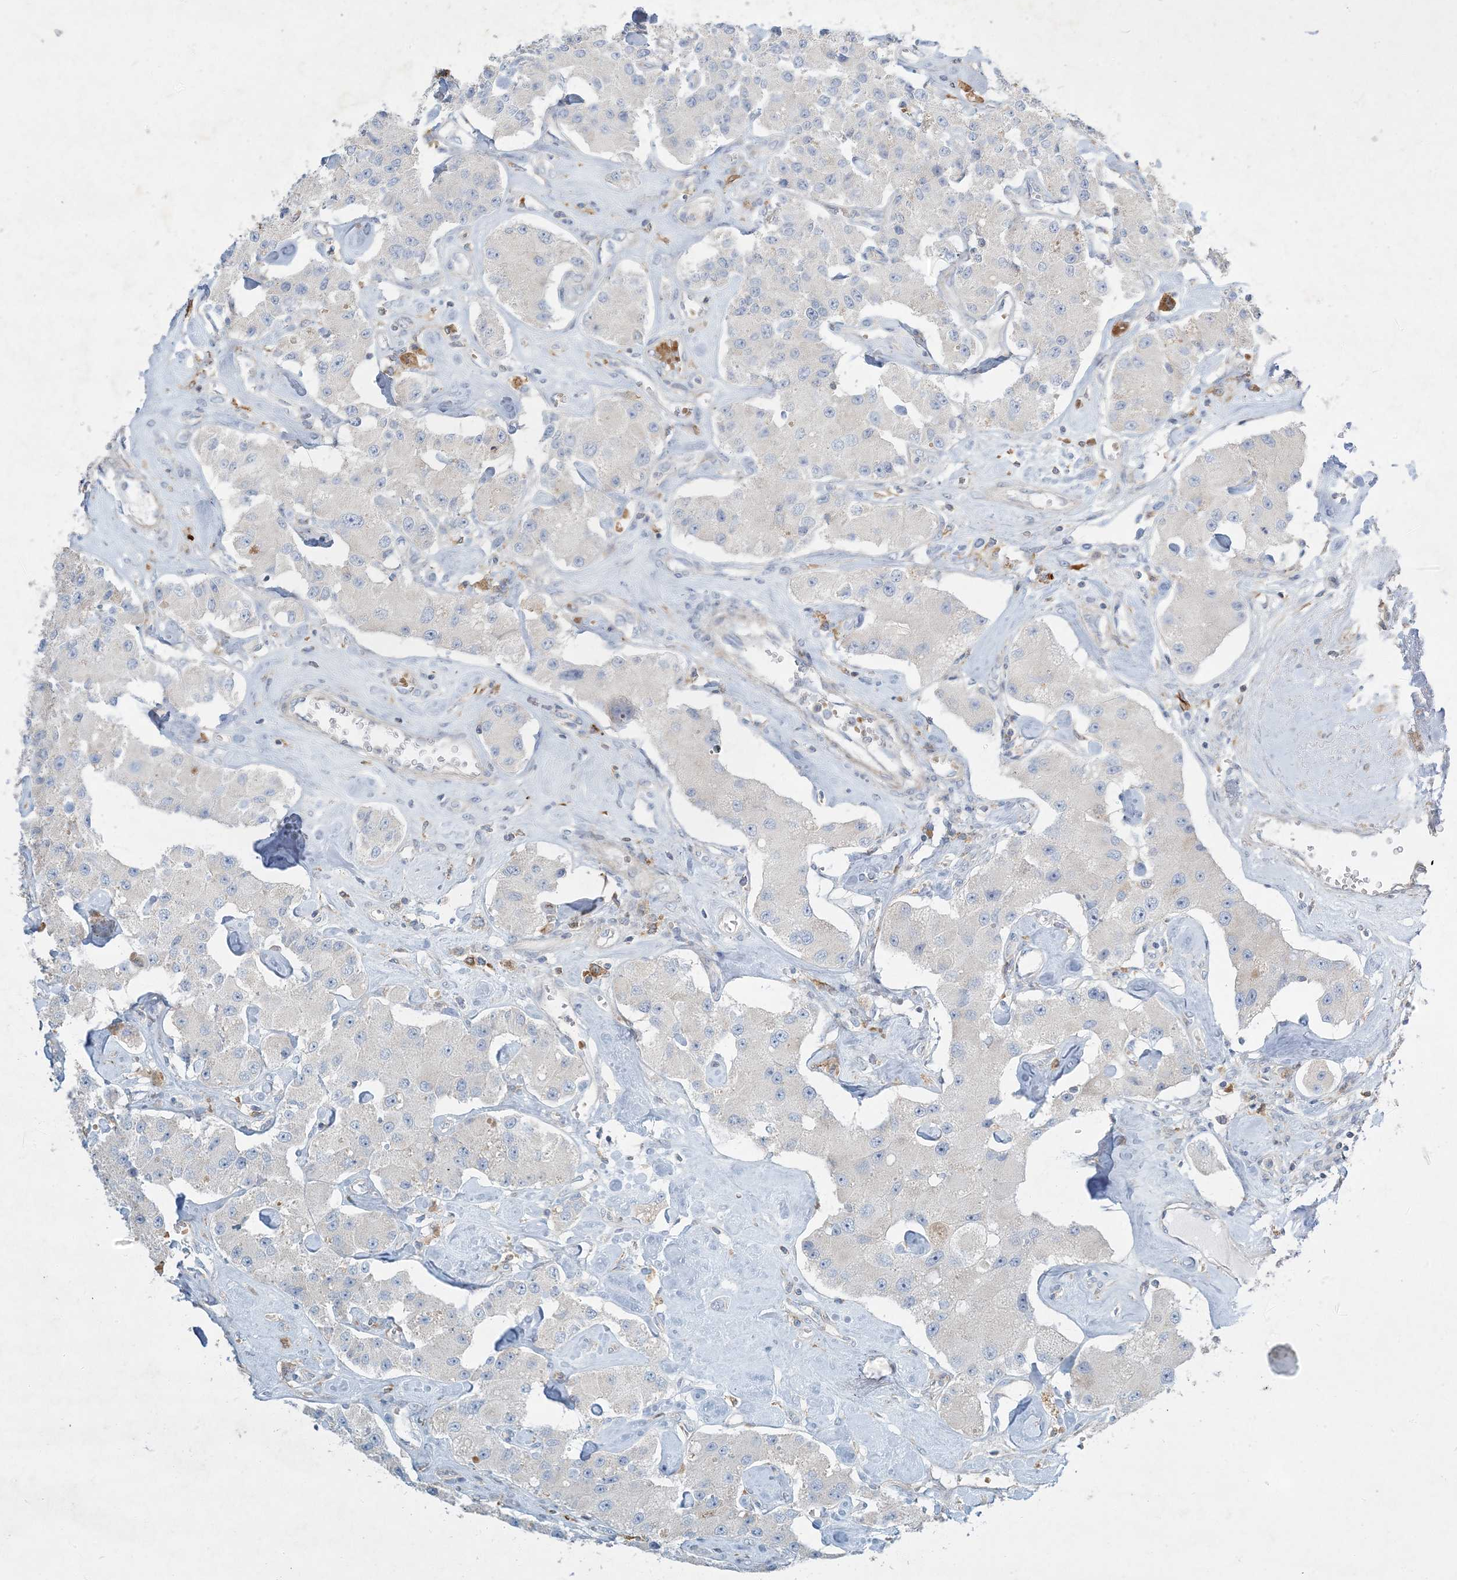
{"staining": {"intensity": "negative", "quantity": "none", "location": "none"}, "tissue": "carcinoid", "cell_type": "Tumor cells", "image_type": "cancer", "snomed": [{"axis": "morphology", "description": "Carcinoid, malignant, NOS"}, {"axis": "topography", "description": "Pancreas"}], "caption": "This micrograph is of carcinoid stained with IHC to label a protein in brown with the nuclei are counter-stained blue. There is no positivity in tumor cells.", "gene": "LTN1", "patient": {"sex": "male", "age": 41}}